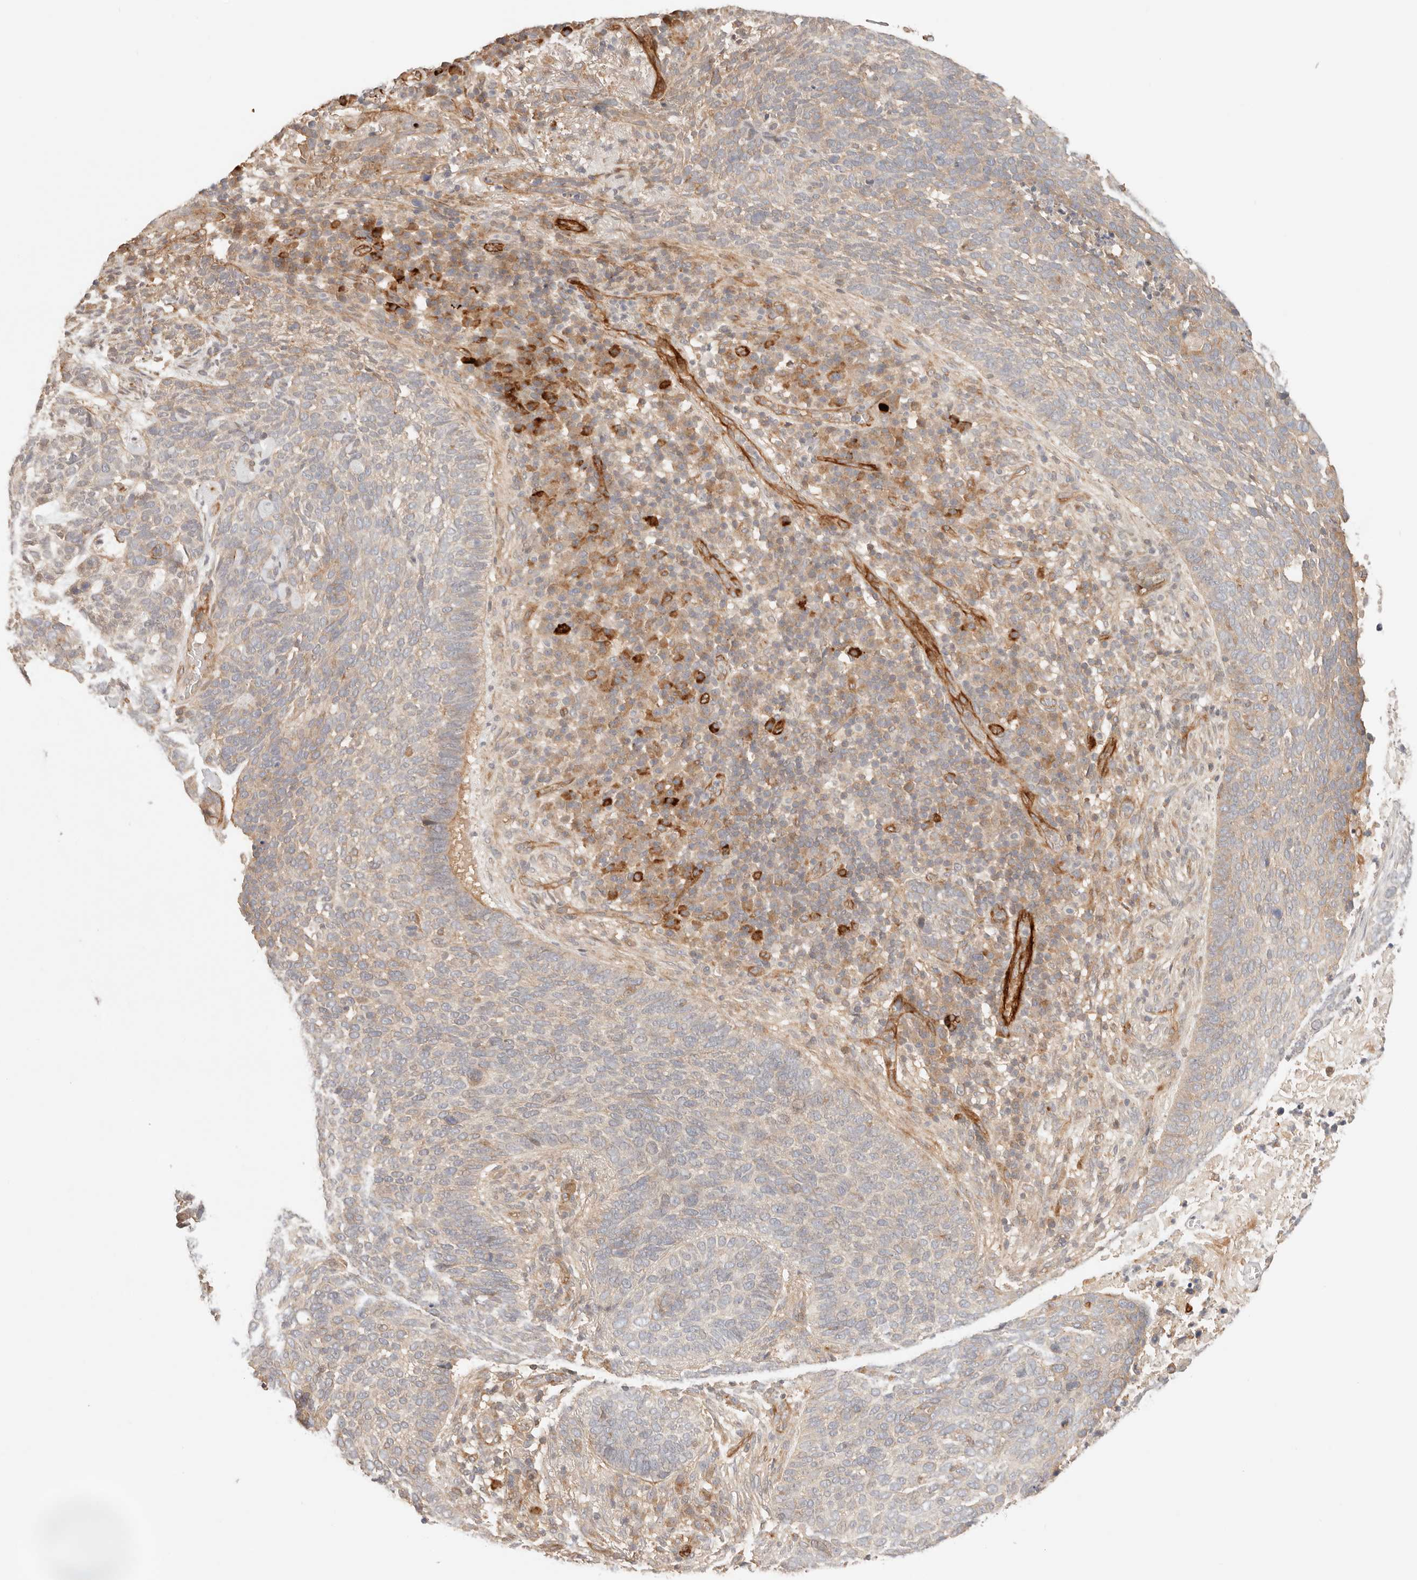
{"staining": {"intensity": "weak", "quantity": "25%-75%", "location": "cytoplasmic/membranous"}, "tissue": "skin cancer", "cell_type": "Tumor cells", "image_type": "cancer", "snomed": [{"axis": "morphology", "description": "Basal cell carcinoma"}, {"axis": "topography", "description": "Skin"}], "caption": "Brown immunohistochemical staining in skin cancer (basal cell carcinoma) demonstrates weak cytoplasmic/membranous positivity in about 25%-75% of tumor cells. Immunohistochemistry stains the protein of interest in brown and the nuclei are stained blue.", "gene": "IL1R2", "patient": {"sex": "female", "age": 64}}